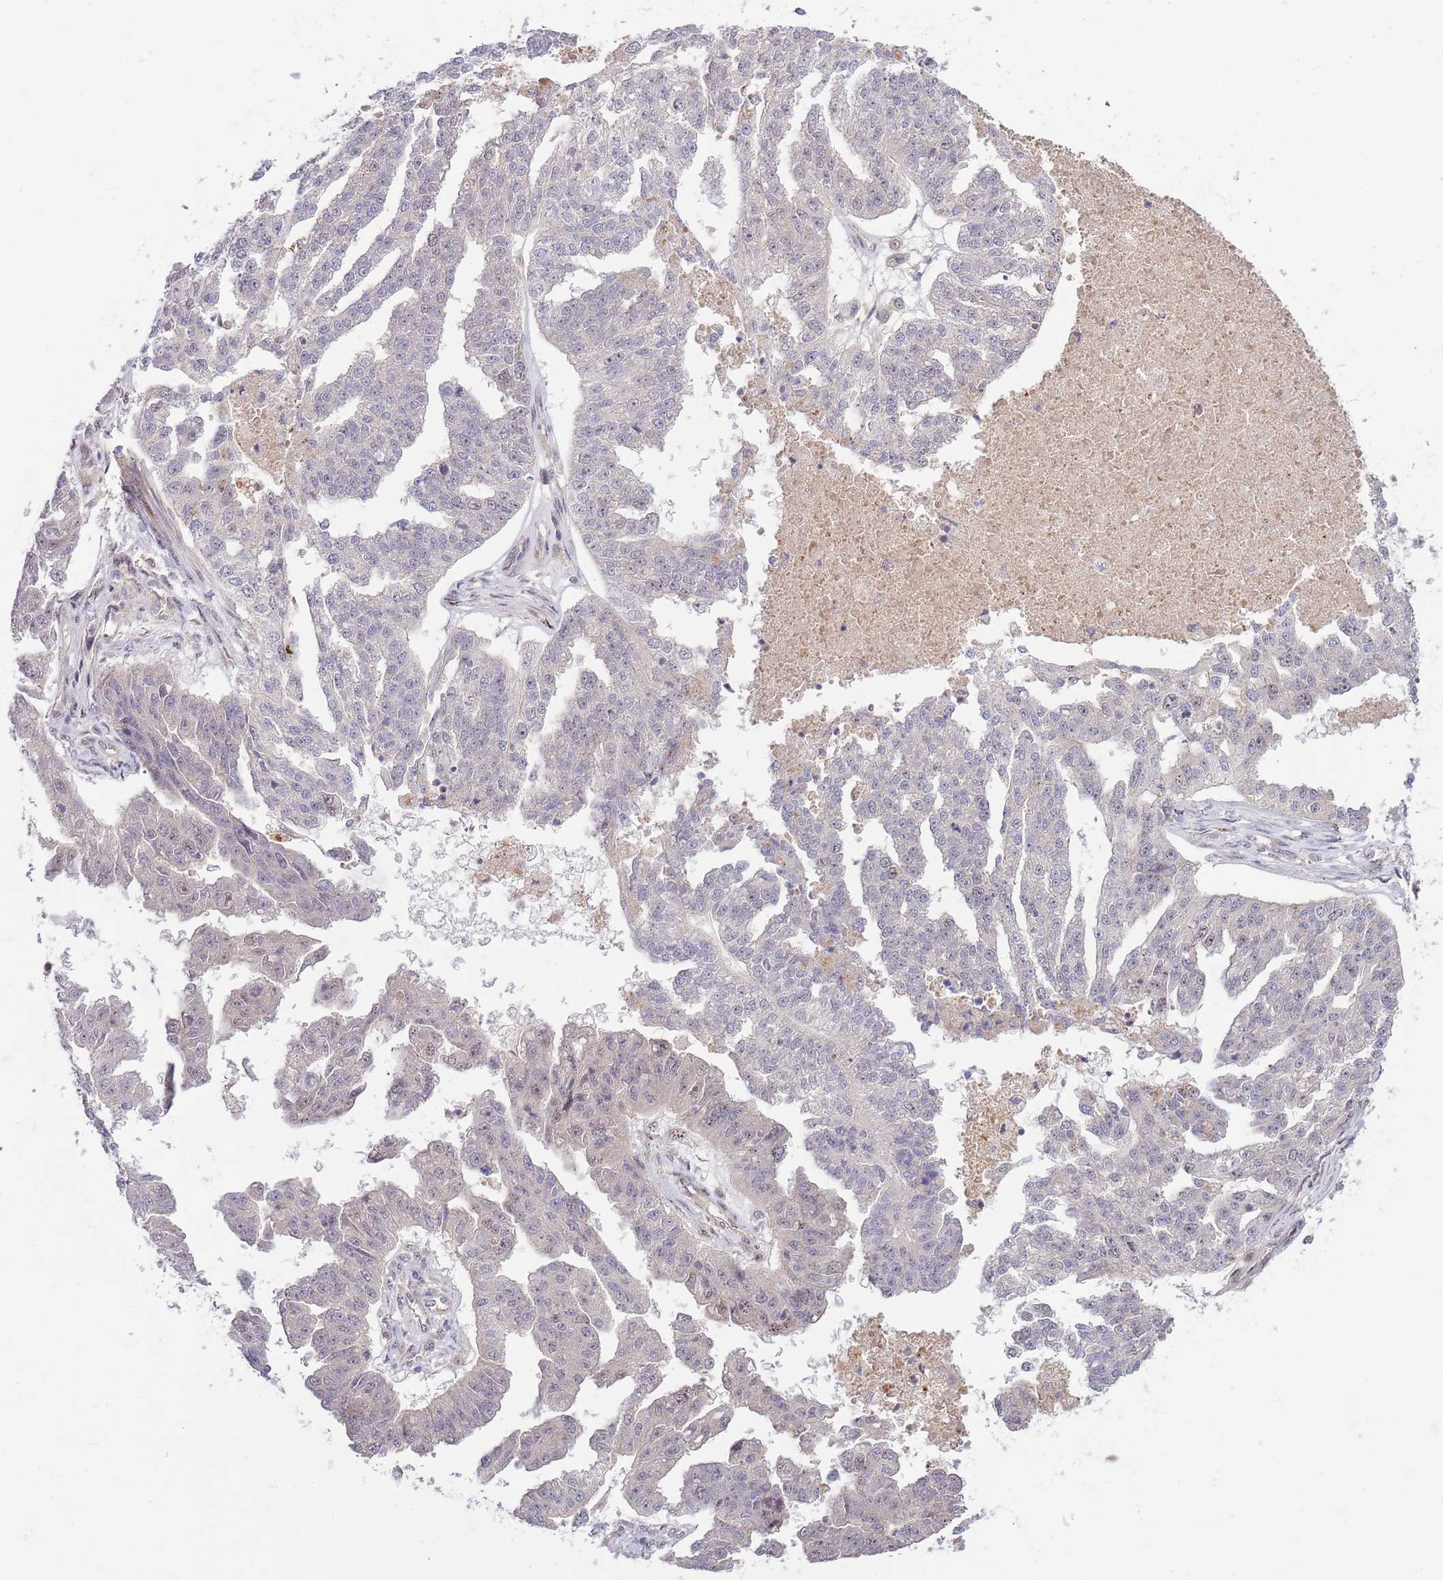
{"staining": {"intensity": "negative", "quantity": "none", "location": "none"}, "tissue": "ovarian cancer", "cell_type": "Tumor cells", "image_type": "cancer", "snomed": [{"axis": "morphology", "description": "Cystadenocarcinoma, serous, NOS"}, {"axis": "topography", "description": "Ovary"}], "caption": "Serous cystadenocarcinoma (ovarian) was stained to show a protein in brown. There is no significant expression in tumor cells. (DAB immunohistochemistry visualized using brightfield microscopy, high magnification).", "gene": "PRR16", "patient": {"sex": "female", "age": 58}}